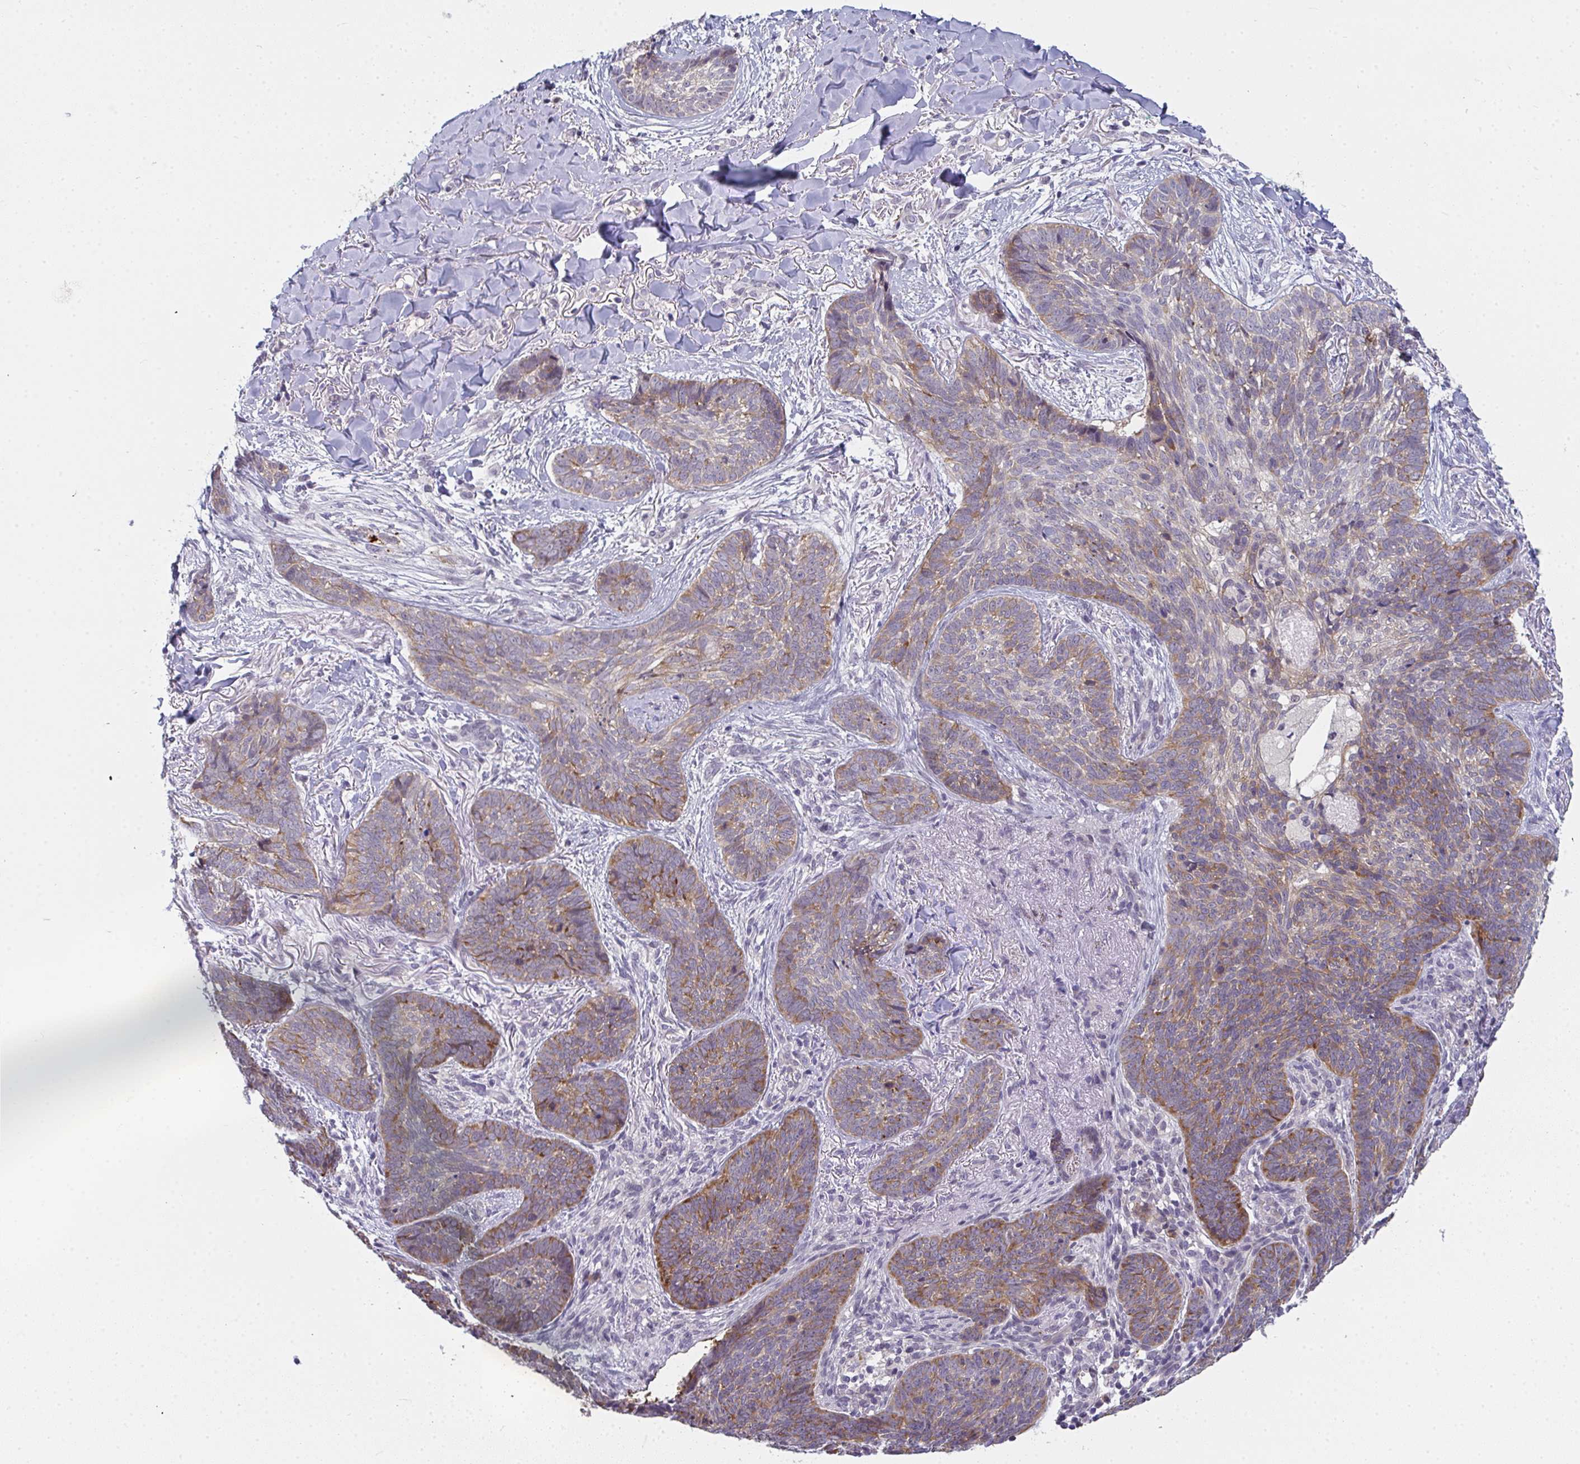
{"staining": {"intensity": "moderate", "quantity": ">75%", "location": "cytoplasmic/membranous"}, "tissue": "skin cancer", "cell_type": "Tumor cells", "image_type": "cancer", "snomed": [{"axis": "morphology", "description": "Basal cell carcinoma"}, {"axis": "topography", "description": "Skin"}, {"axis": "topography", "description": "Skin of face"}], "caption": "About >75% of tumor cells in human skin cancer exhibit moderate cytoplasmic/membranous protein staining as visualized by brown immunohistochemical staining.", "gene": "RIOK1", "patient": {"sex": "male", "age": 88}}